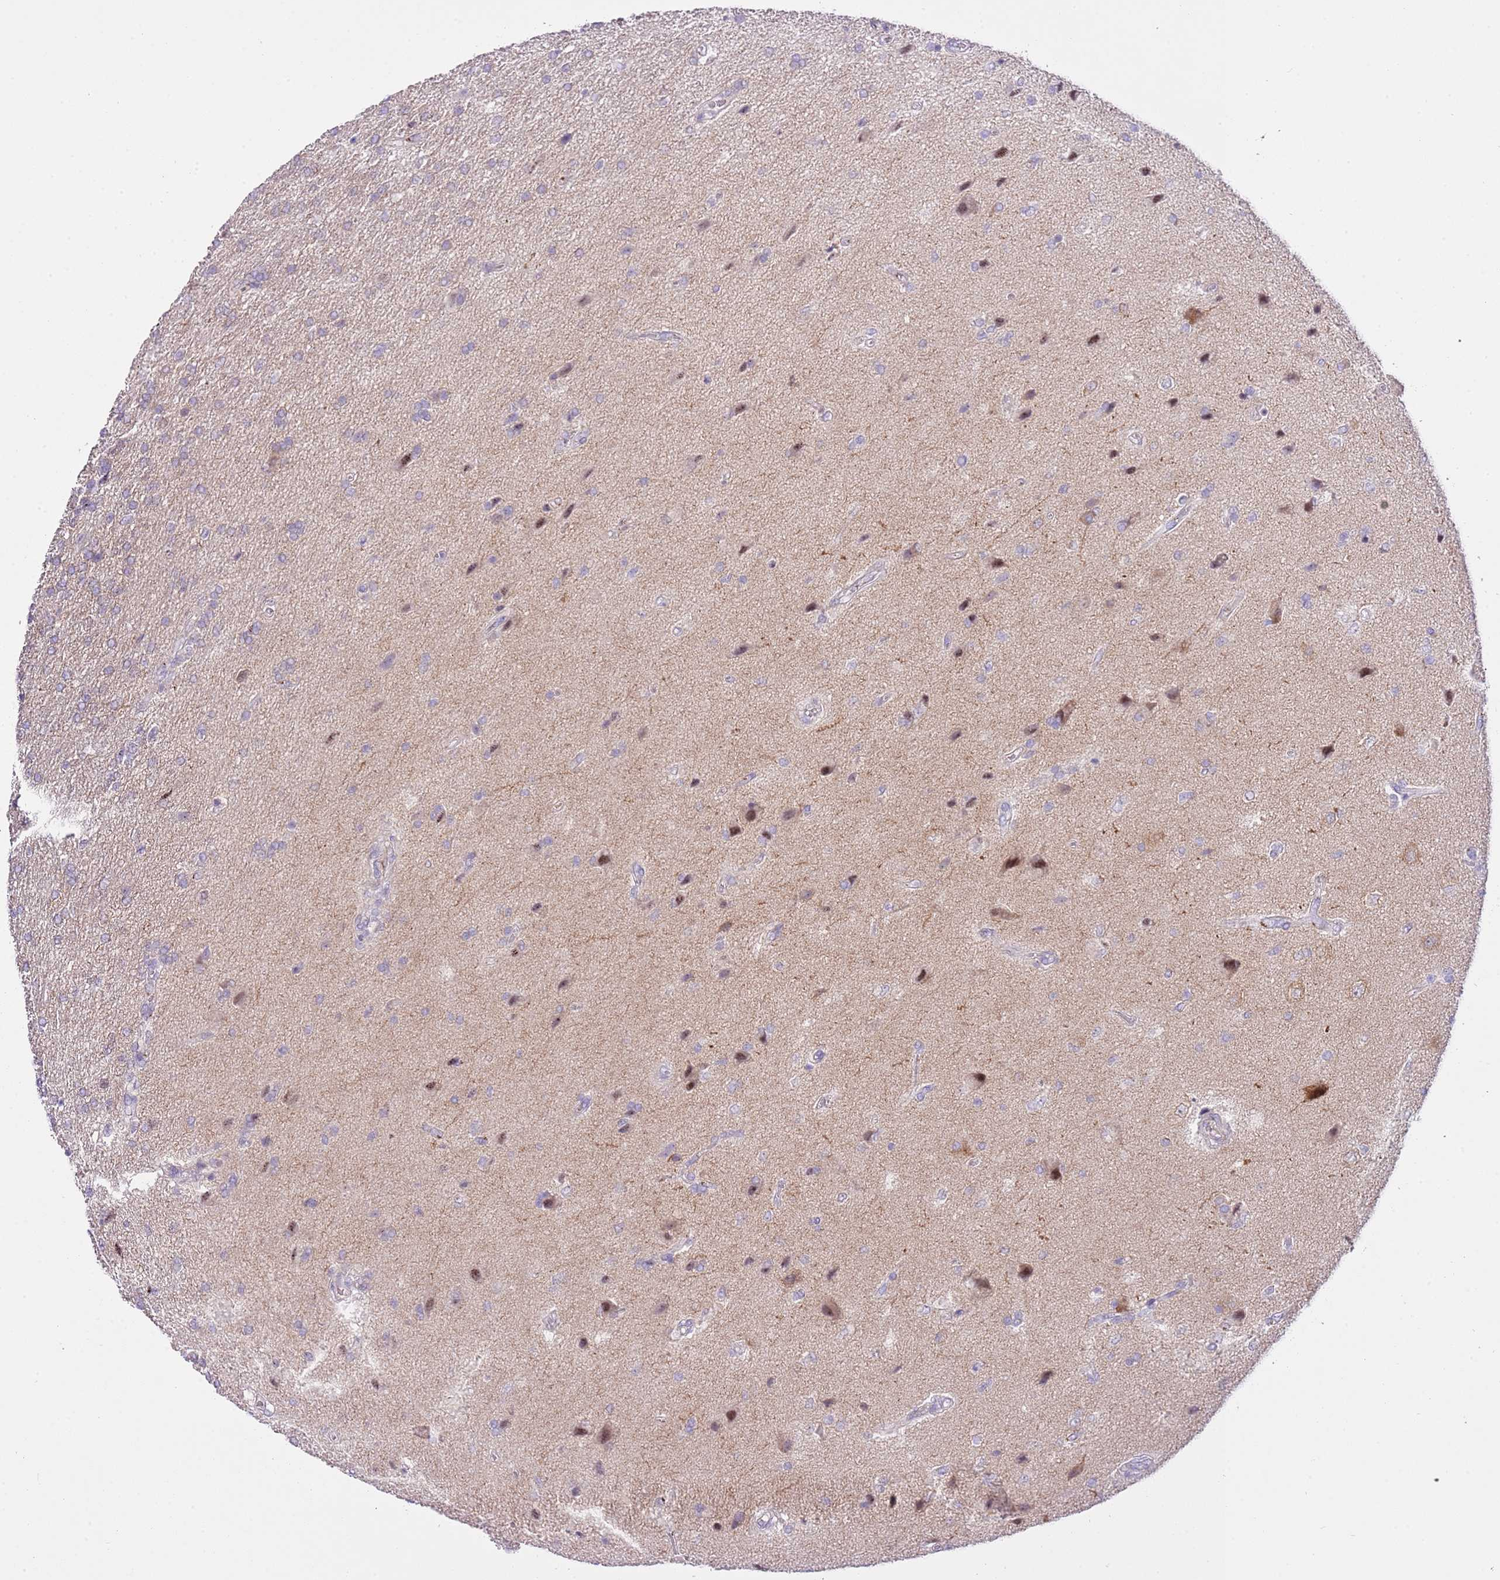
{"staining": {"intensity": "negative", "quantity": "none", "location": "none"}, "tissue": "glioma", "cell_type": "Tumor cells", "image_type": "cancer", "snomed": [{"axis": "morphology", "description": "Glioma, malignant, High grade"}, {"axis": "topography", "description": "Brain"}], "caption": "Immunohistochemistry image of neoplastic tissue: human malignant glioma (high-grade) stained with DAB exhibits no significant protein positivity in tumor cells.", "gene": "FBRSL1", "patient": {"sex": "male", "age": 56}}